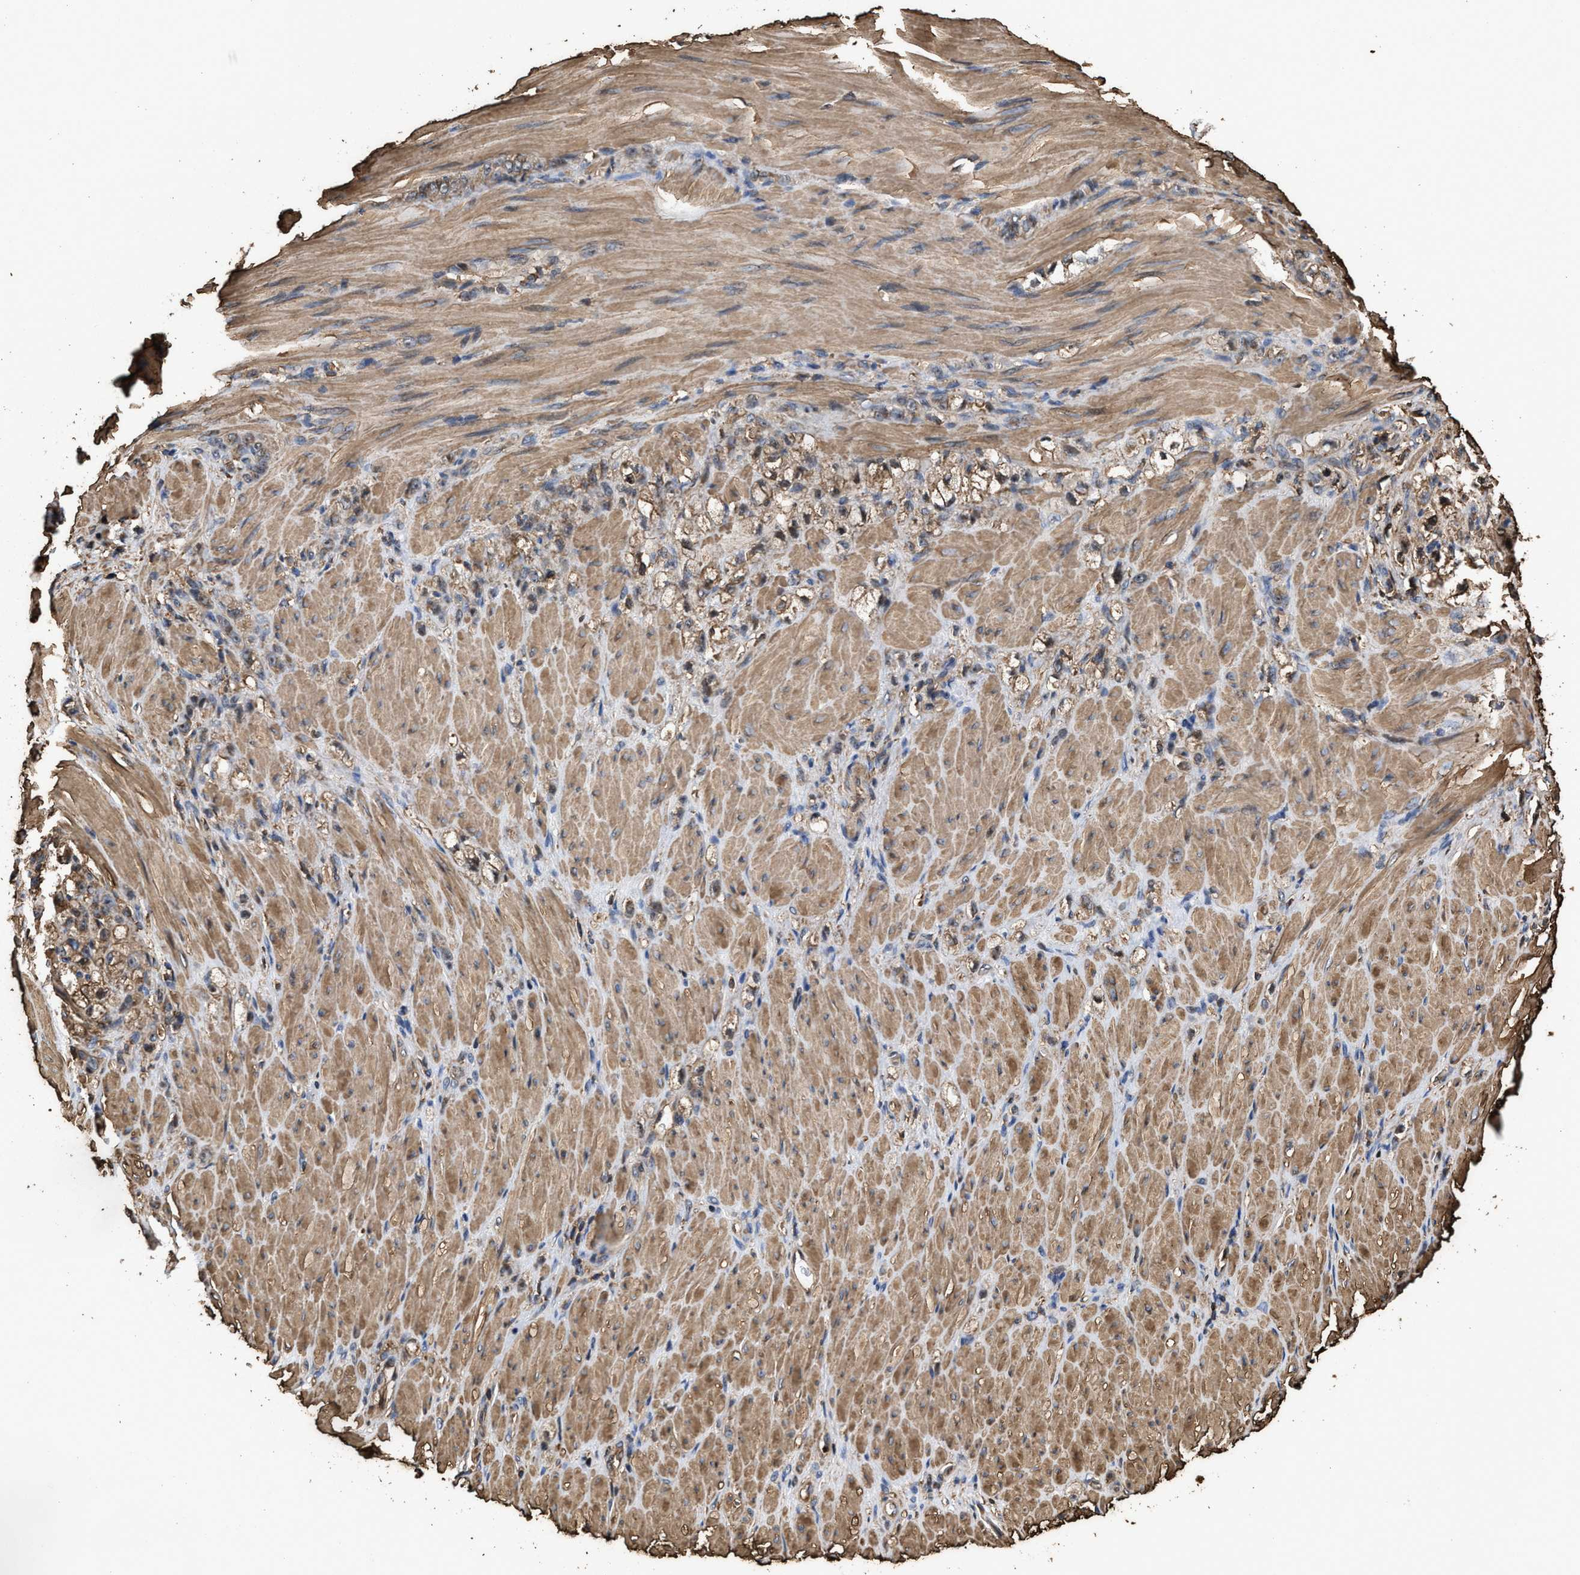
{"staining": {"intensity": "moderate", "quantity": "25%-75%", "location": "cytoplasmic/membranous"}, "tissue": "stomach cancer", "cell_type": "Tumor cells", "image_type": "cancer", "snomed": [{"axis": "morphology", "description": "Normal tissue, NOS"}, {"axis": "morphology", "description": "Adenocarcinoma, NOS"}, {"axis": "topography", "description": "Stomach"}], "caption": "This is a histology image of immunohistochemistry (IHC) staining of stomach adenocarcinoma, which shows moderate positivity in the cytoplasmic/membranous of tumor cells.", "gene": "KBTBD2", "patient": {"sex": "male", "age": 82}}